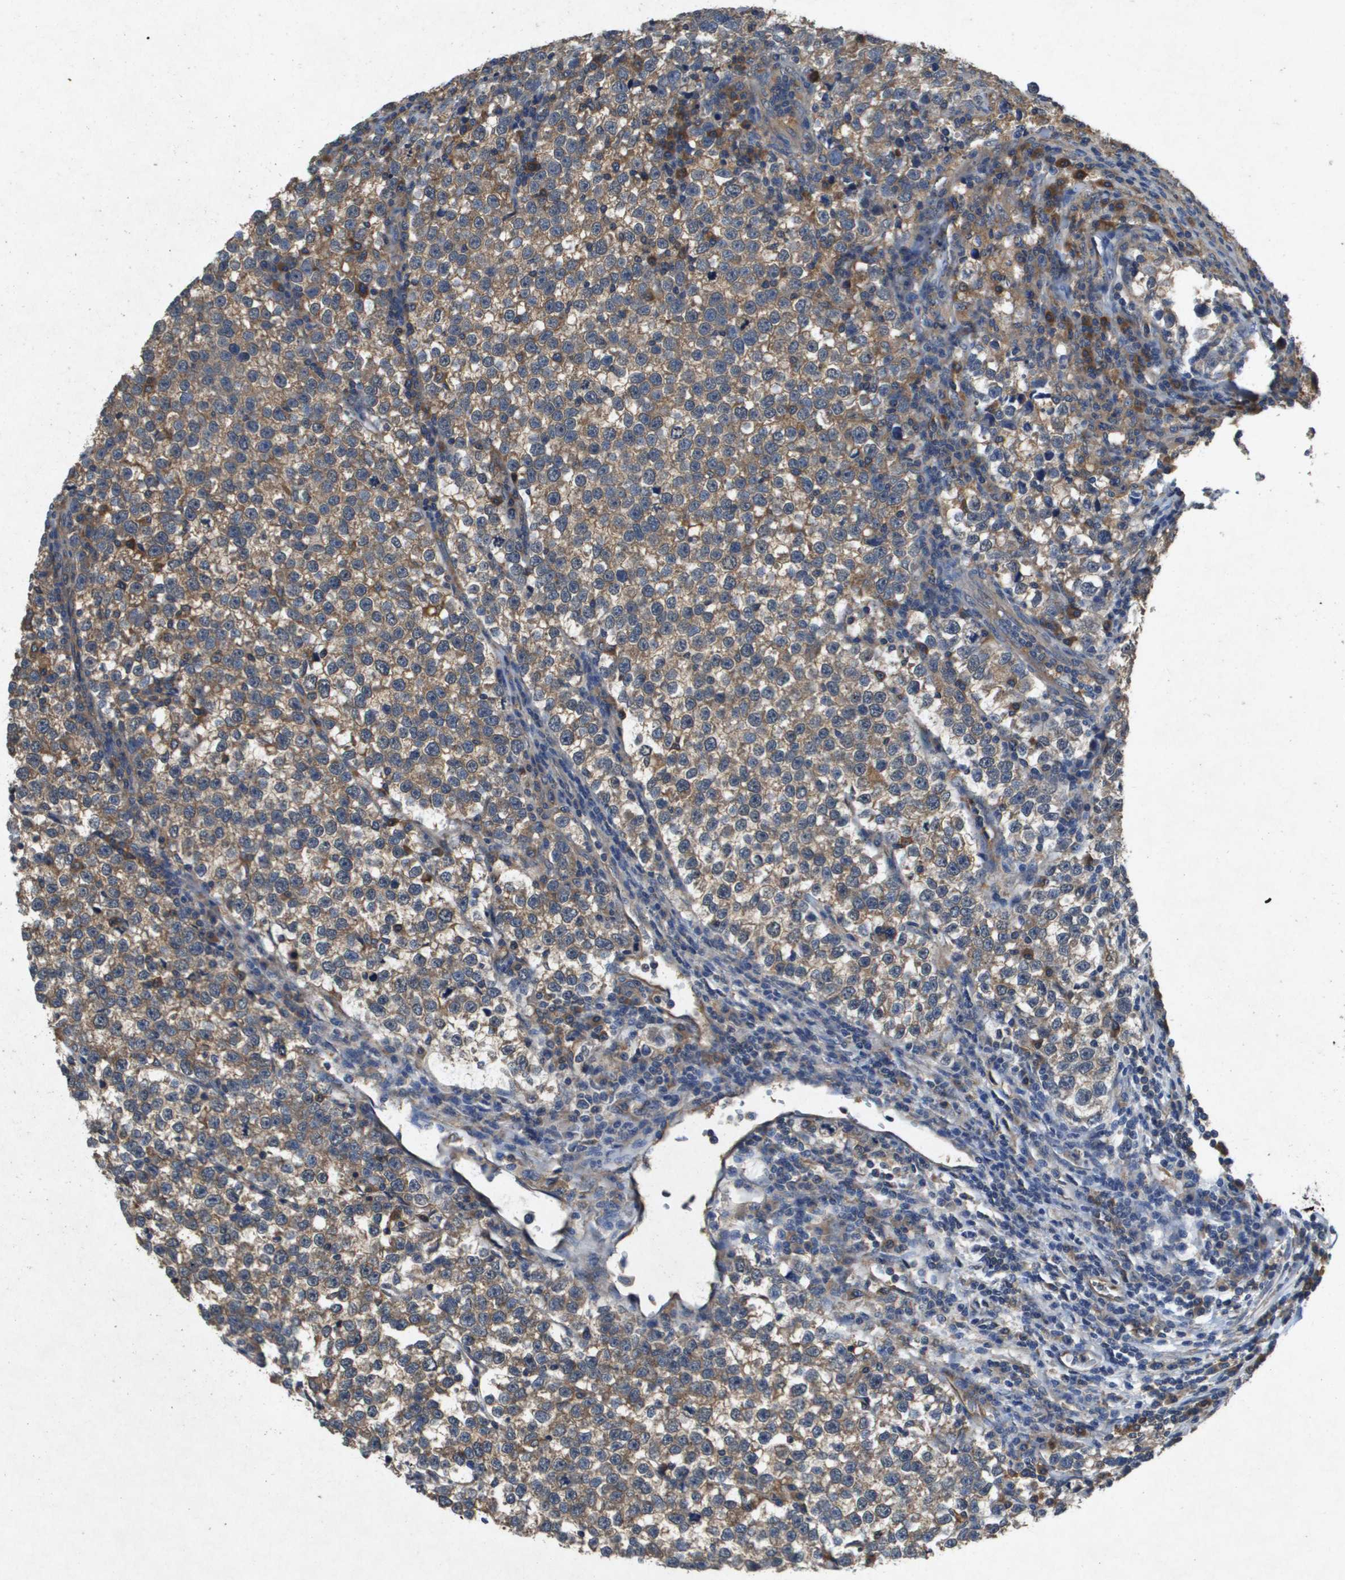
{"staining": {"intensity": "moderate", "quantity": ">75%", "location": "cytoplasmic/membranous"}, "tissue": "testis cancer", "cell_type": "Tumor cells", "image_type": "cancer", "snomed": [{"axis": "morphology", "description": "Normal tissue, NOS"}, {"axis": "morphology", "description": "Seminoma, NOS"}, {"axis": "topography", "description": "Testis"}], "caption": "Tumor cells display medium levels of moderate cytoplasmic/membranous expression in approximately >75% of cells in human testis cancer (seminoma).", "gene": "PTPRT", "patient": {"sex": "male", "age": 43}}